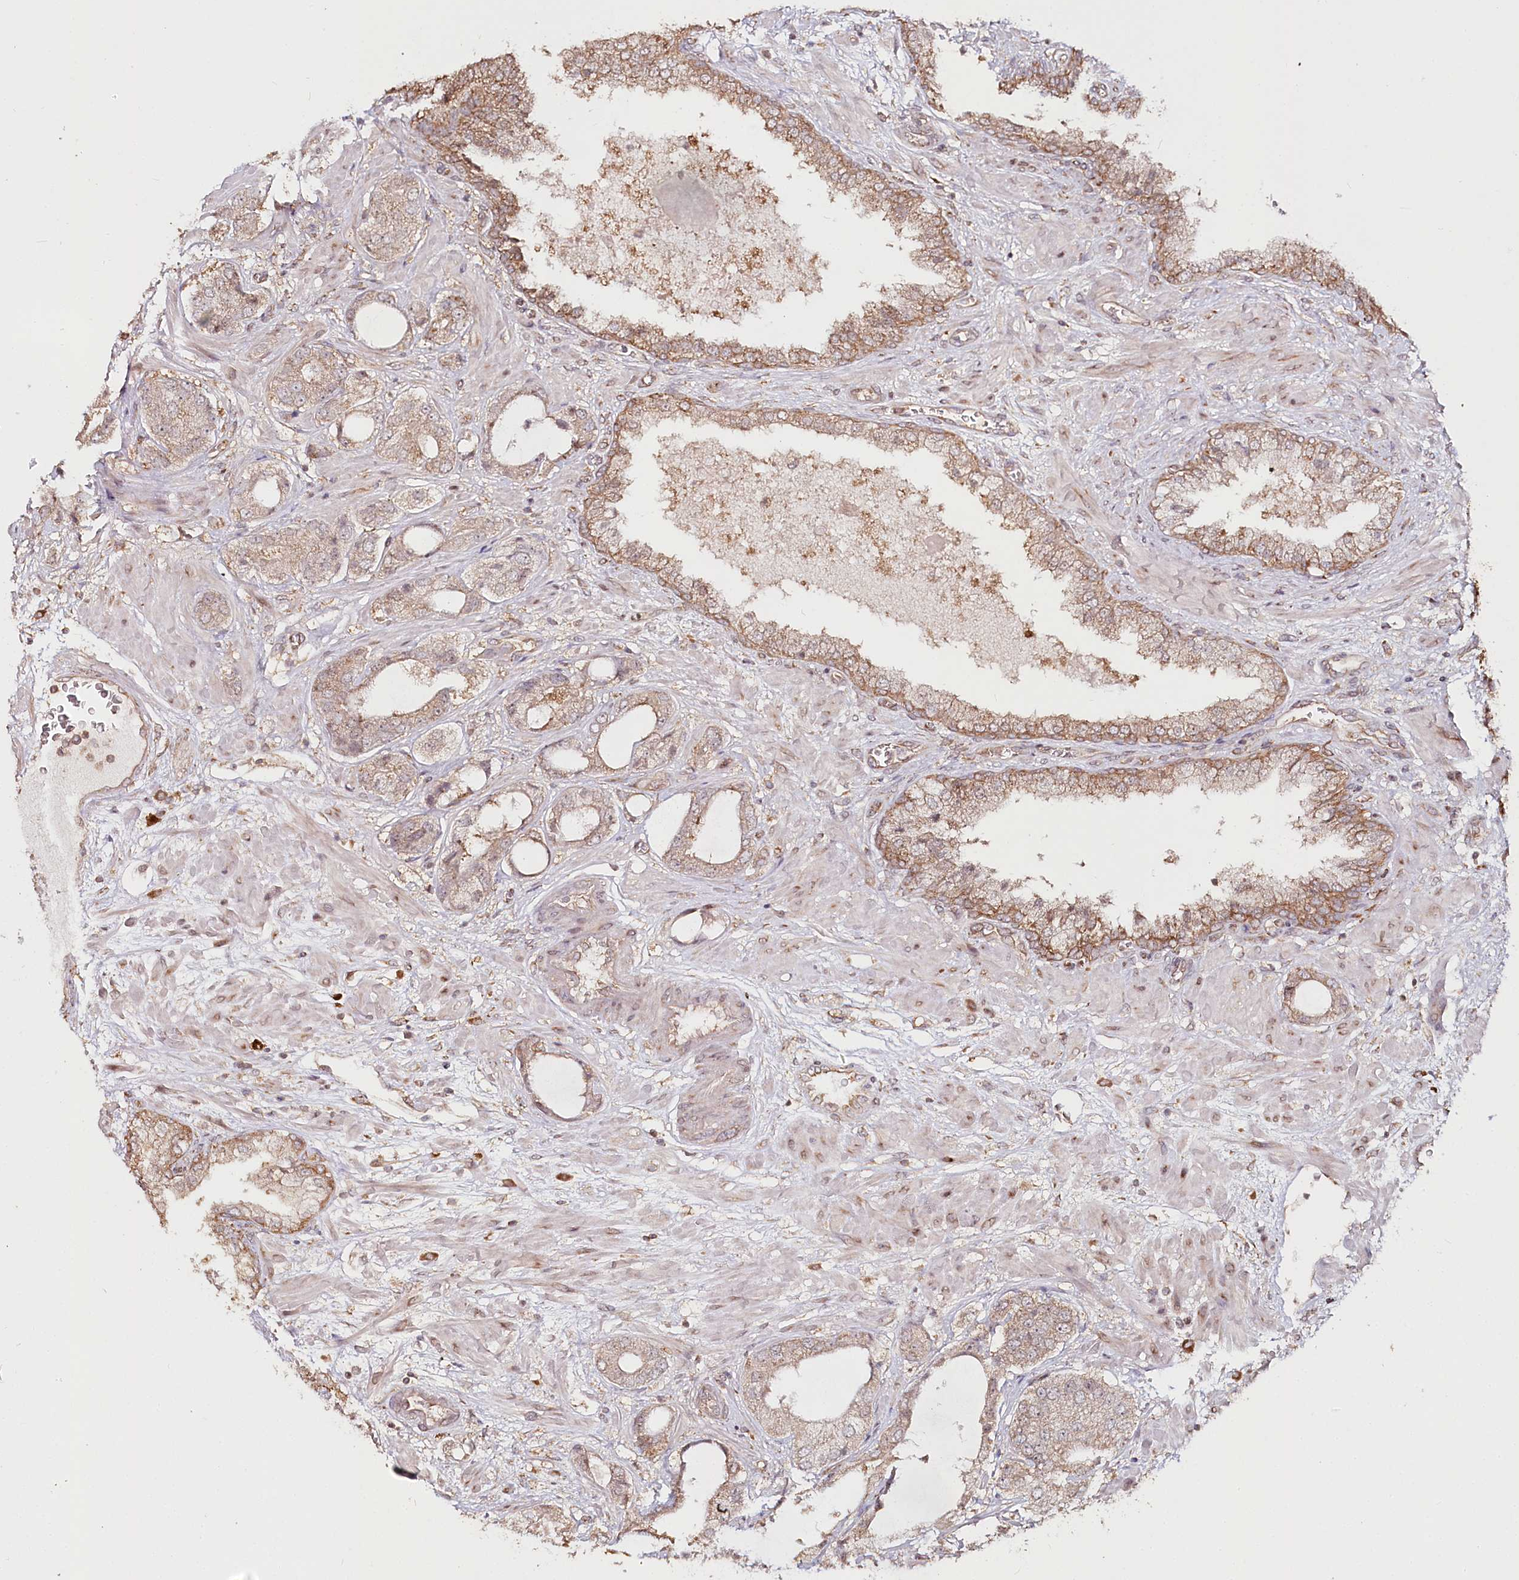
{"staining": {"intensity": "weak", "quantity": "25%-75%", "location": "cytoplasmic/membranous"}, "tissue": "prostate cancer", "cell_type": "Tumor cells", "image_type": "cancer", "snomed": [{"axis": "morphology", "description": "Normal tissue, NOS"}, {"axis": "morphology", "description": "Adenocarcinoma, High grade"}, {"axis": "topography", "description": "Prostate"}, {"axis": "topography", "description": "Peripheral nerve tissue"}], "caption": "A low amount of weak cytoplasmic/membranous expression is present in approximately 25%-75% of tumor cells in prostate high-grade adenocarcinoma tissue.", "gene": "OTUD4", "patient": {"sex": "male", "age": 59}}